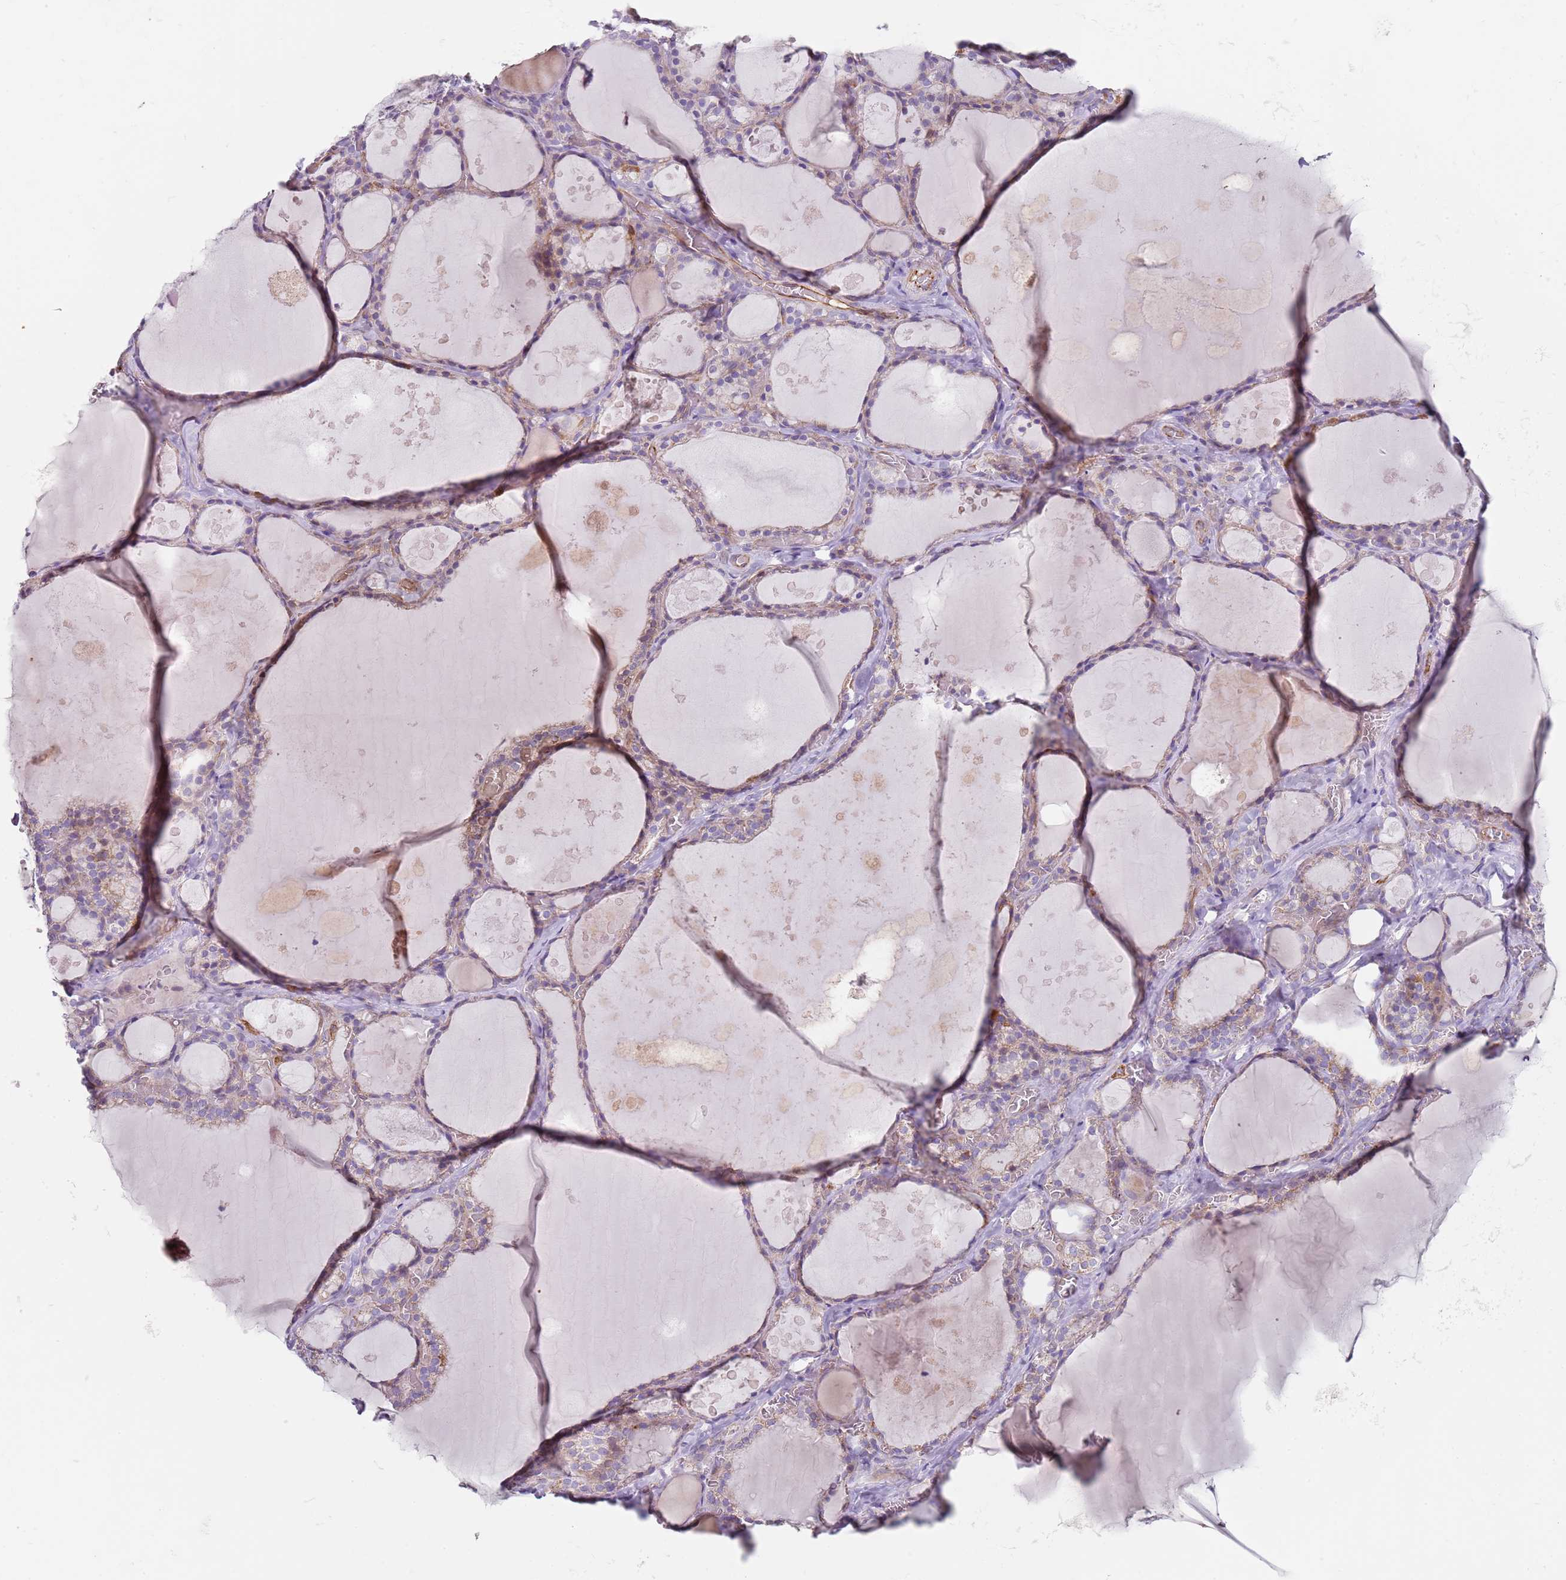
{"staining": {"intensity": "weak", "quantity": ">75%", "location": "cytoplasmic/membranous"}, "tissue": "thyroid gland", "cell_type": "Glandular cells", "image_type": "normal", "snomed": [{"axis": "morphology", "description": "Normal tissue, NOS"}, {"axis": "topography", "description": "Thyroid gland"}], "caption": "Glandular cells display low levels of weak cytoplasmic/membranous staining in about >75% of cells in unremarkable human thyroid gland. Nuclei are stained in blue.", "gene": "ALS2", "patient": {"sex": "male", "age": 56}}